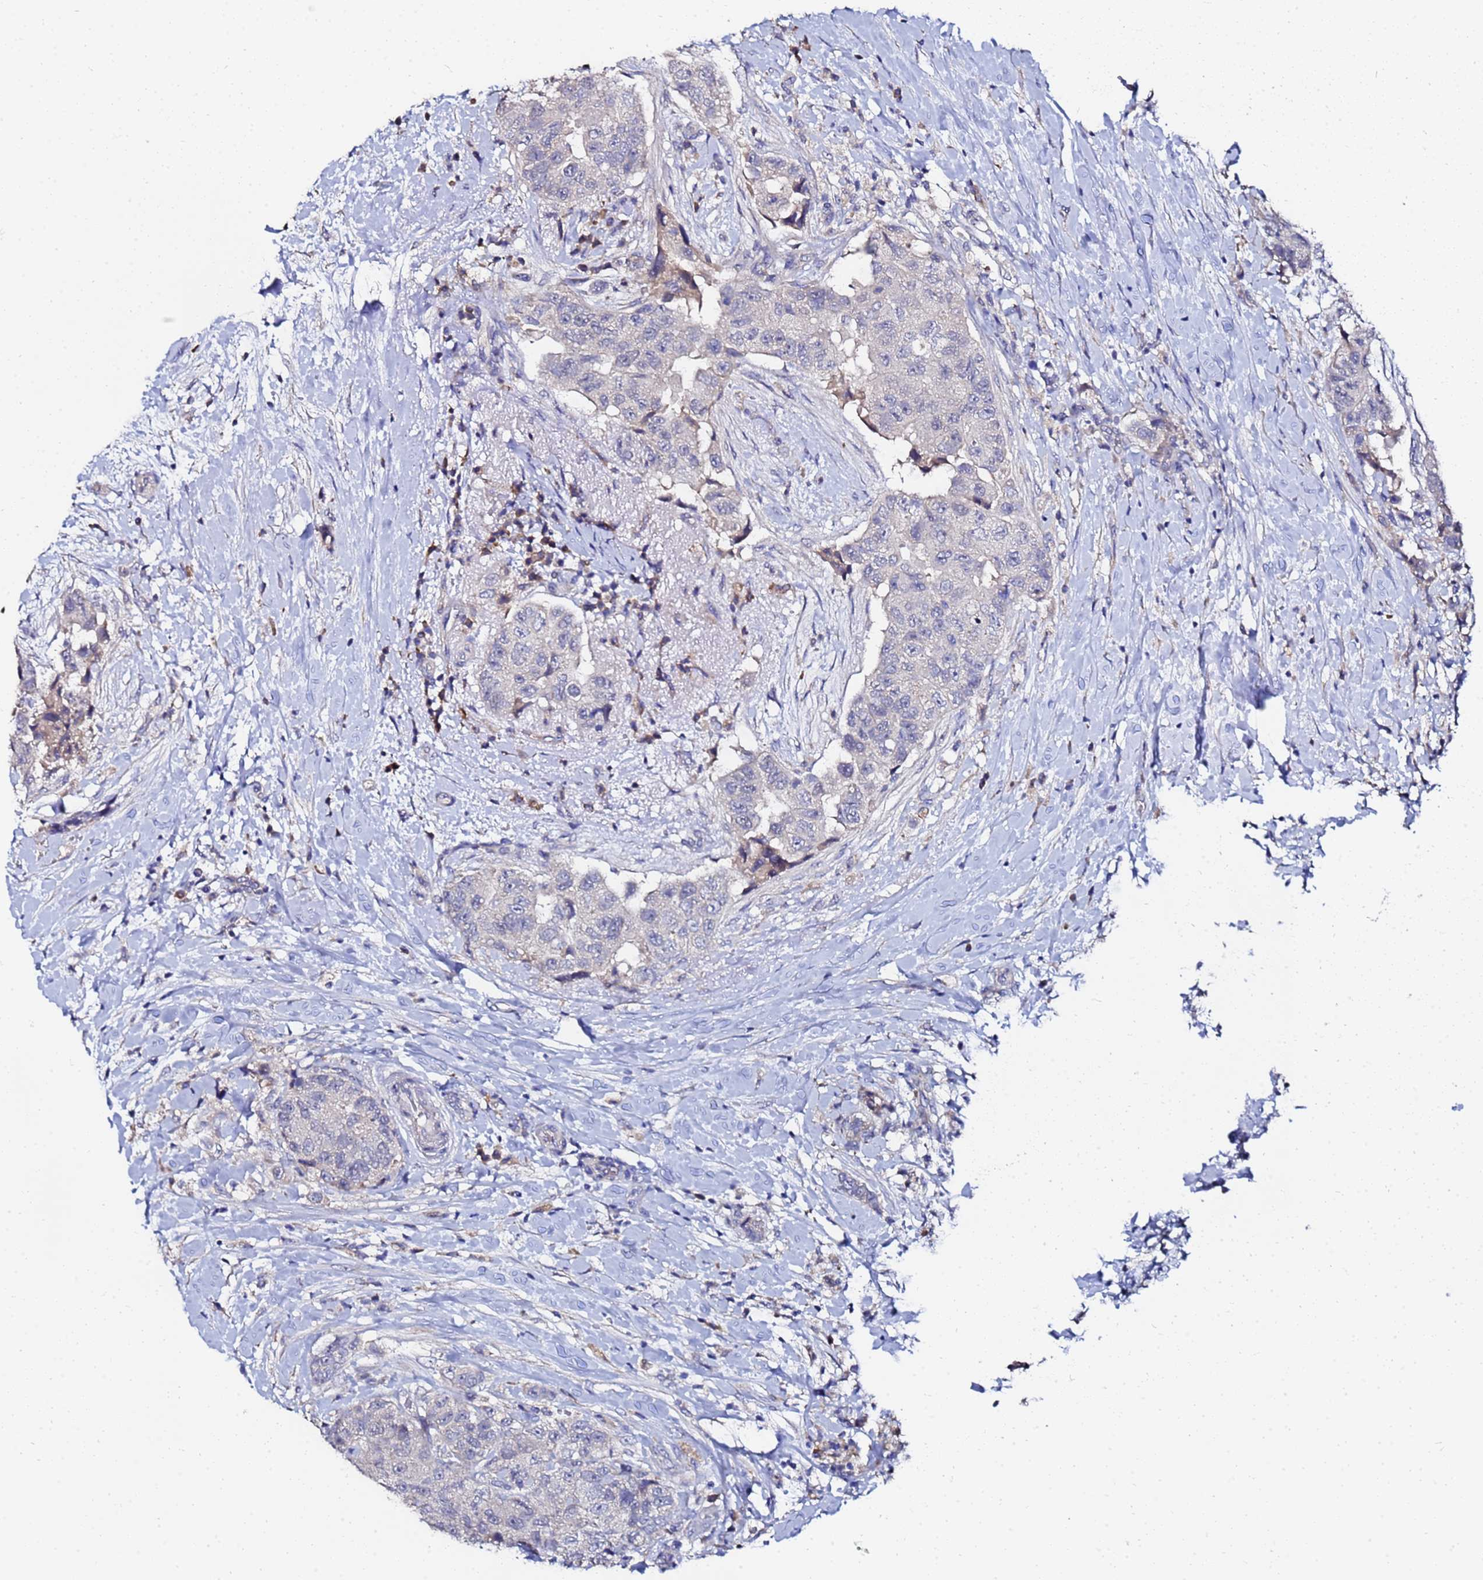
{"staining": {"intensity": "negative", "quantity": "none", "location": "none"}, "tissue": "breast cancer", "cell_type": "Tumor cells", "image_type": "cancer", "snomed": [{"axis": "morphology", "description": "Normal tissue, NOS"}, {"axis": "morphology", "description": "Duct carcinoma"}, {"axis": "topography", "description": "Breast"}], "caption": "Tumor cells are negative for protein expression in human breast cancer.", "gene": "TCP10L", "patient": {"sex": "female", "age": 62}}